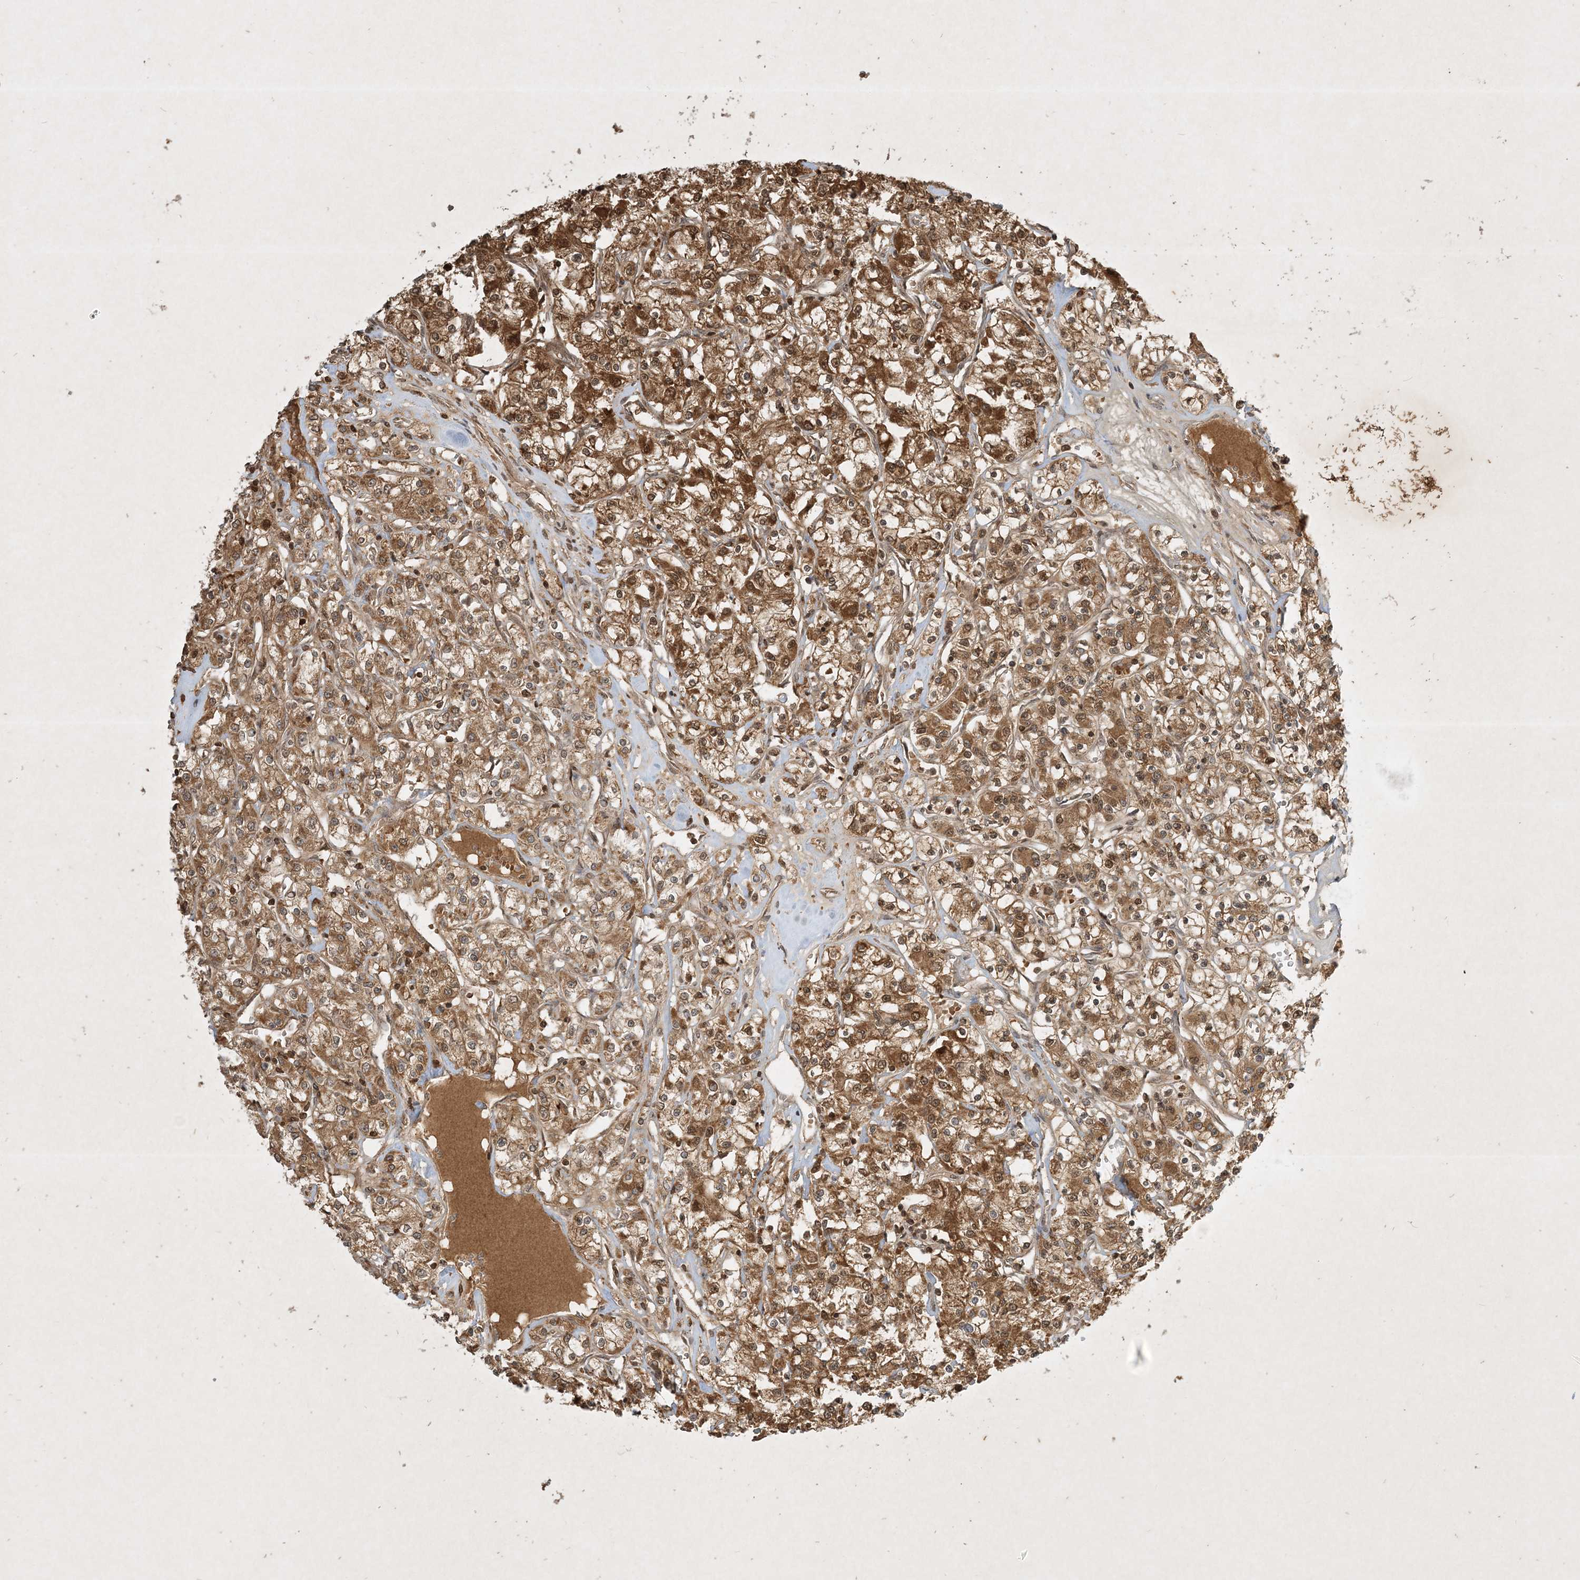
{"staining": {"intensity": "moderate", "quantity": ">75%", "location": "cytoplasmic/membranous,nuclear"}, "tissue": "renal cancer", "cell_type": "Tumor cells", "image_type": "cancer", "snomed": [{"axis": "morphology", "description": "Adenocarcinoma, NOS"}, {"axis": "topography", "description": "Kidney"}], "caption": "A photomicrograph of renal cancer stained for a protein reveals moderate cytoplasmic/membranous and nuclear brown staining in tumor cells. The staining is performed using DAB brown chromogen to label protein expression. The nuclei are counter-stained blue using hematoxylin.", "gene": "PLTP", "patient": {"sex": "female", "age": 59}}